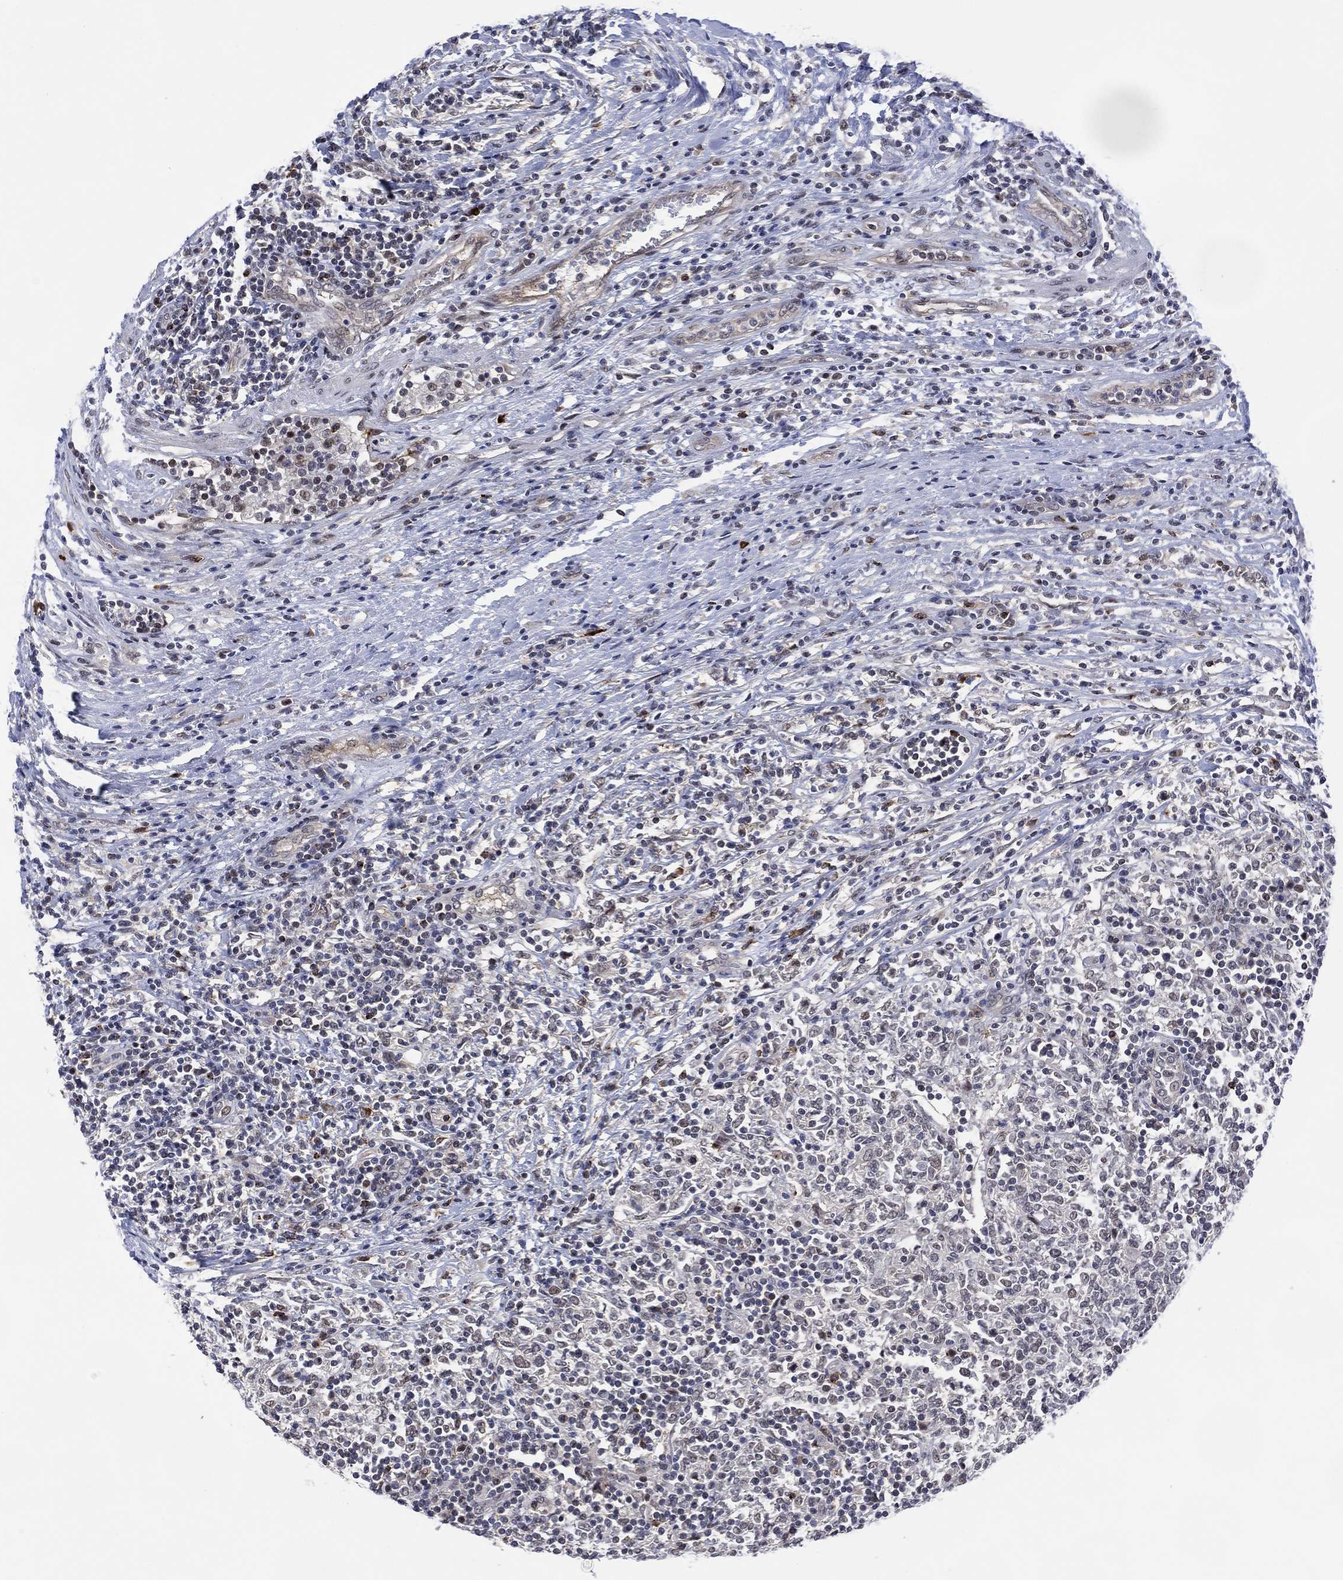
{"staining": {"intensity": "negative", "quantity": "none", "location": "none"}, "tissue": "lymphoma", "cell_type": "Tumor cells", "image_type": "cancer", "snomed": [{"axis": "morphology", "description": "Malignant lymphoma, non-Hodgkin's type, High grade"}, {"axis": "topography", "description": "Lymph node"}], "caption": "A high-resolution micrograph shows immunohistochemistry (IHC) staining of high-grade malignant lymphoma, non-Hodgkin's type, which demonstrates no significant positivity in tumor cells. (Immunohistochemistry, brightfield microscopy, high magnification).", "gene": "DPP4", "patient": {"sex": "female", "age": 84}}